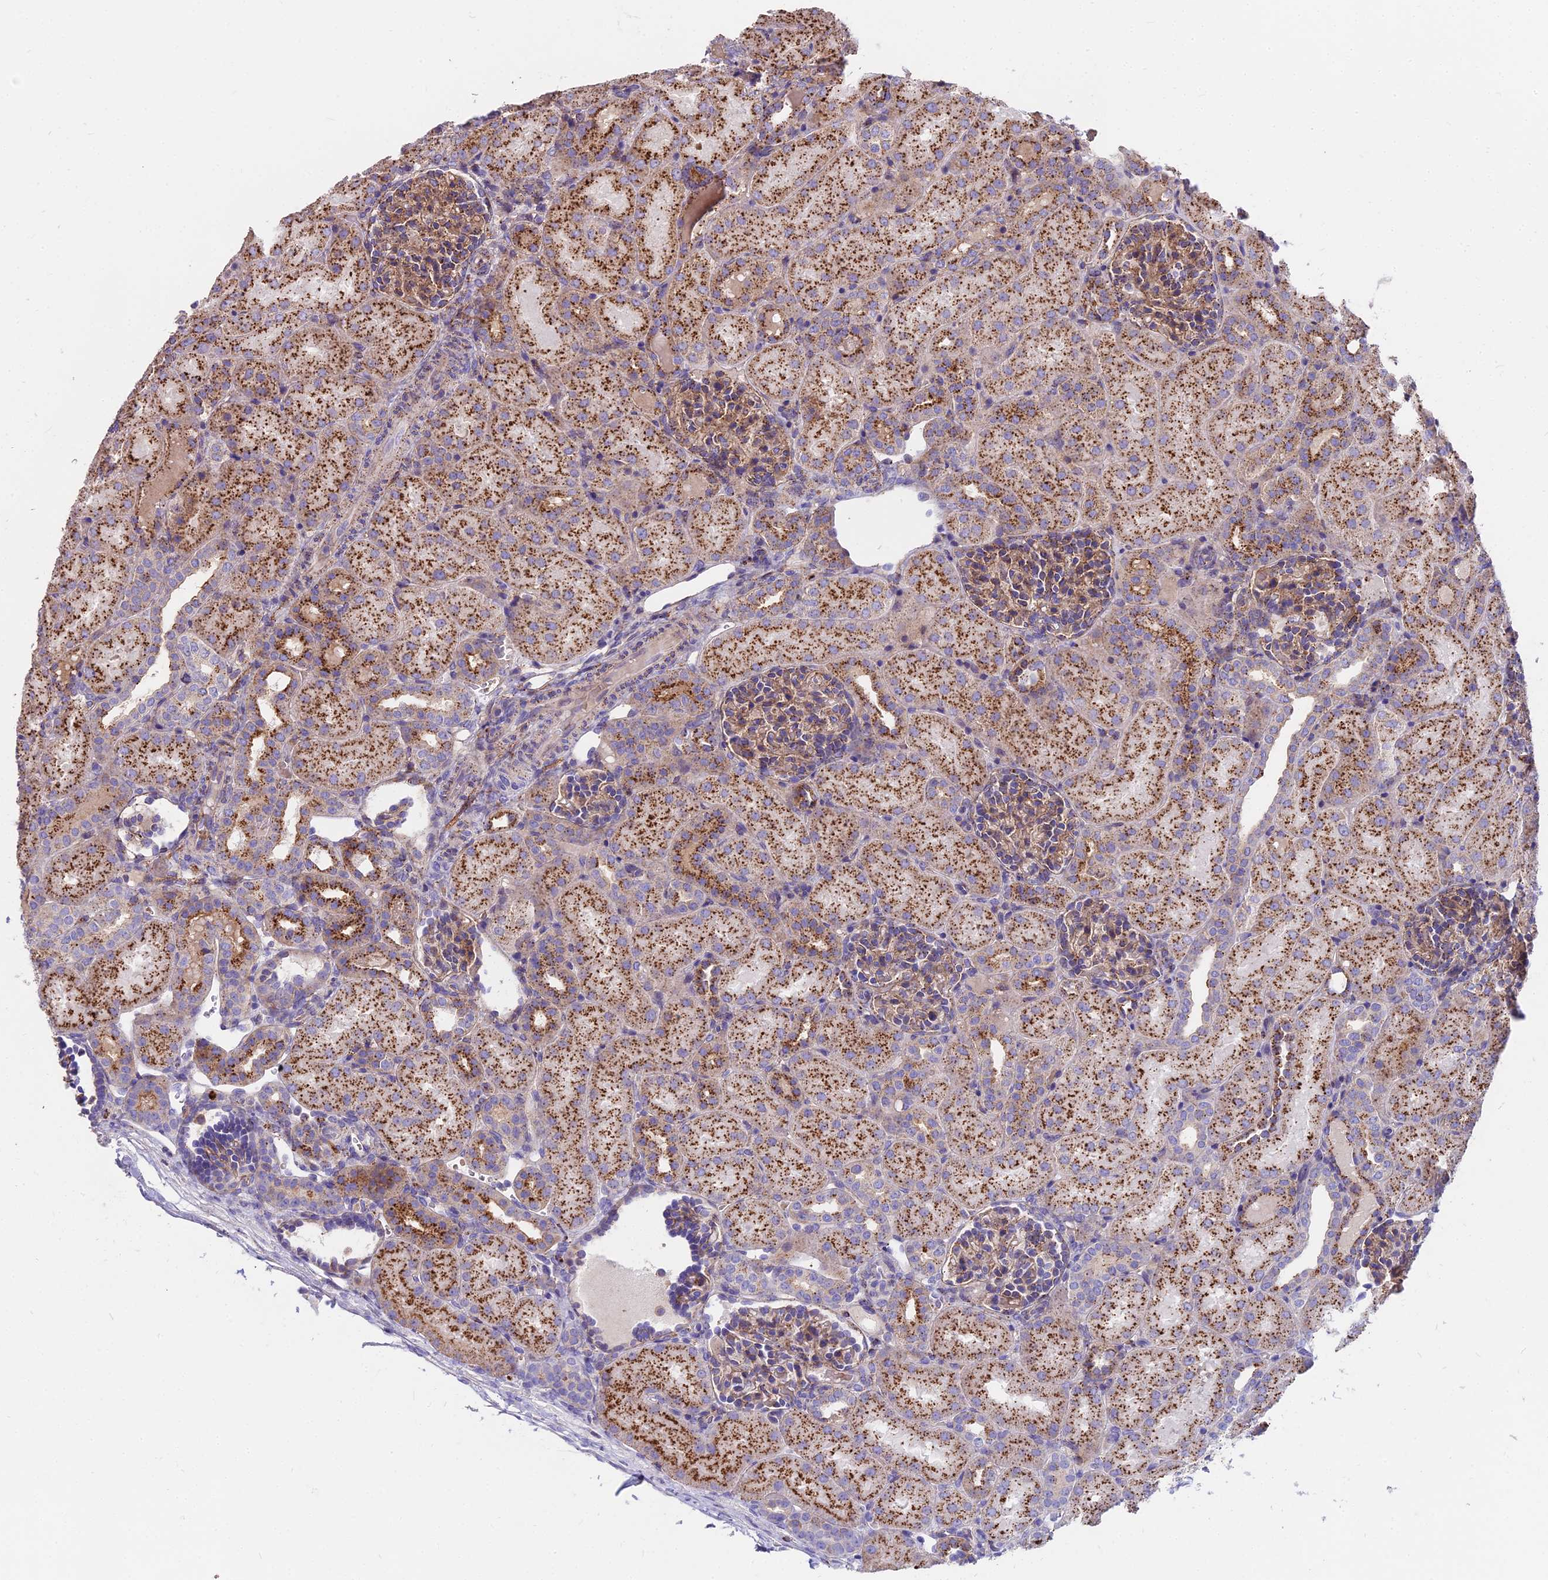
{"staining": {"intensity": "moderate", "quantity": ">75%", "location": "cytoplasmic/membranous"}, "tissue": "kidney", "cell_type": "Cells in glomeruli", "image_type": "normal", "snomed": [{"axis": "morphology", "description": "Normal tissue, NOS"}, {"axis": "topography", "description": "Kidney"}], "caption": "Immunohistochemical staining of normal human kidney displays moderate cytoplasmic/membranous protein expression in about >75% of cells in glomeruli.", "gene": "FRMPD1", "patient": {"sex": "male", "age": 1}}